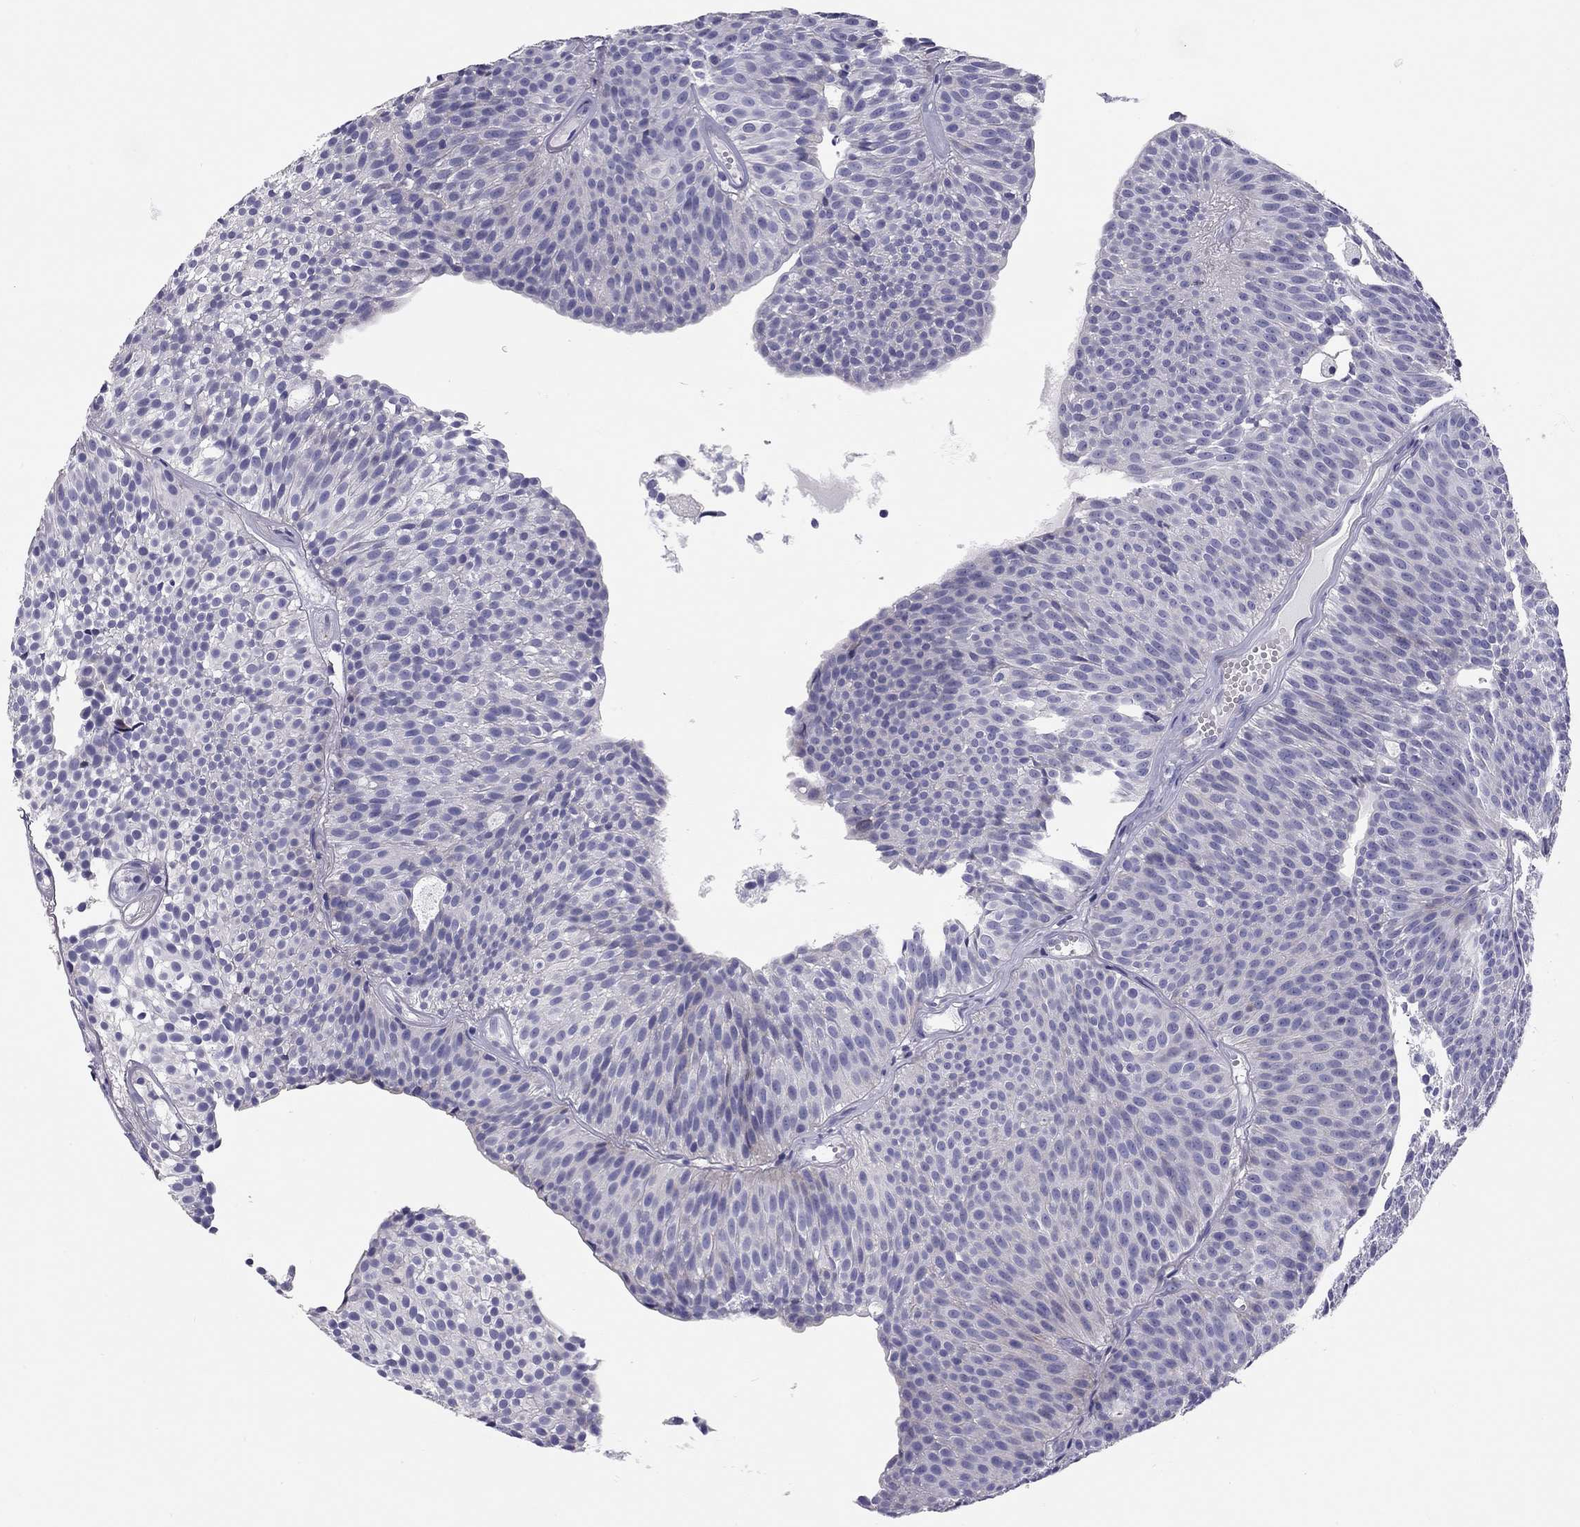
{"staining": {"intensity": "negative", "quantity": "none", "location": "none"}, "tissue": "urothelial cancer", "cell_type": "Tumor cells", "image_type": "cancer", "snomed": [{"axis": "morphology", "description": "Urothelial carcinoma, Low grade"}, {"axis": "topography", "description": "Urinary bladder"}], "caption": "Photomicrograph shows no significant protein expression in tumor cells of urothelial carcinoma (low-grade). Brightfield microscopy of IHC stained with DAB (3,3'-diaminobenzidine) (brown) and hematoxylin (blue), captured at high magnification.", "gene": "SCARB1", "patient": {"sex": "male", "age": 63}}